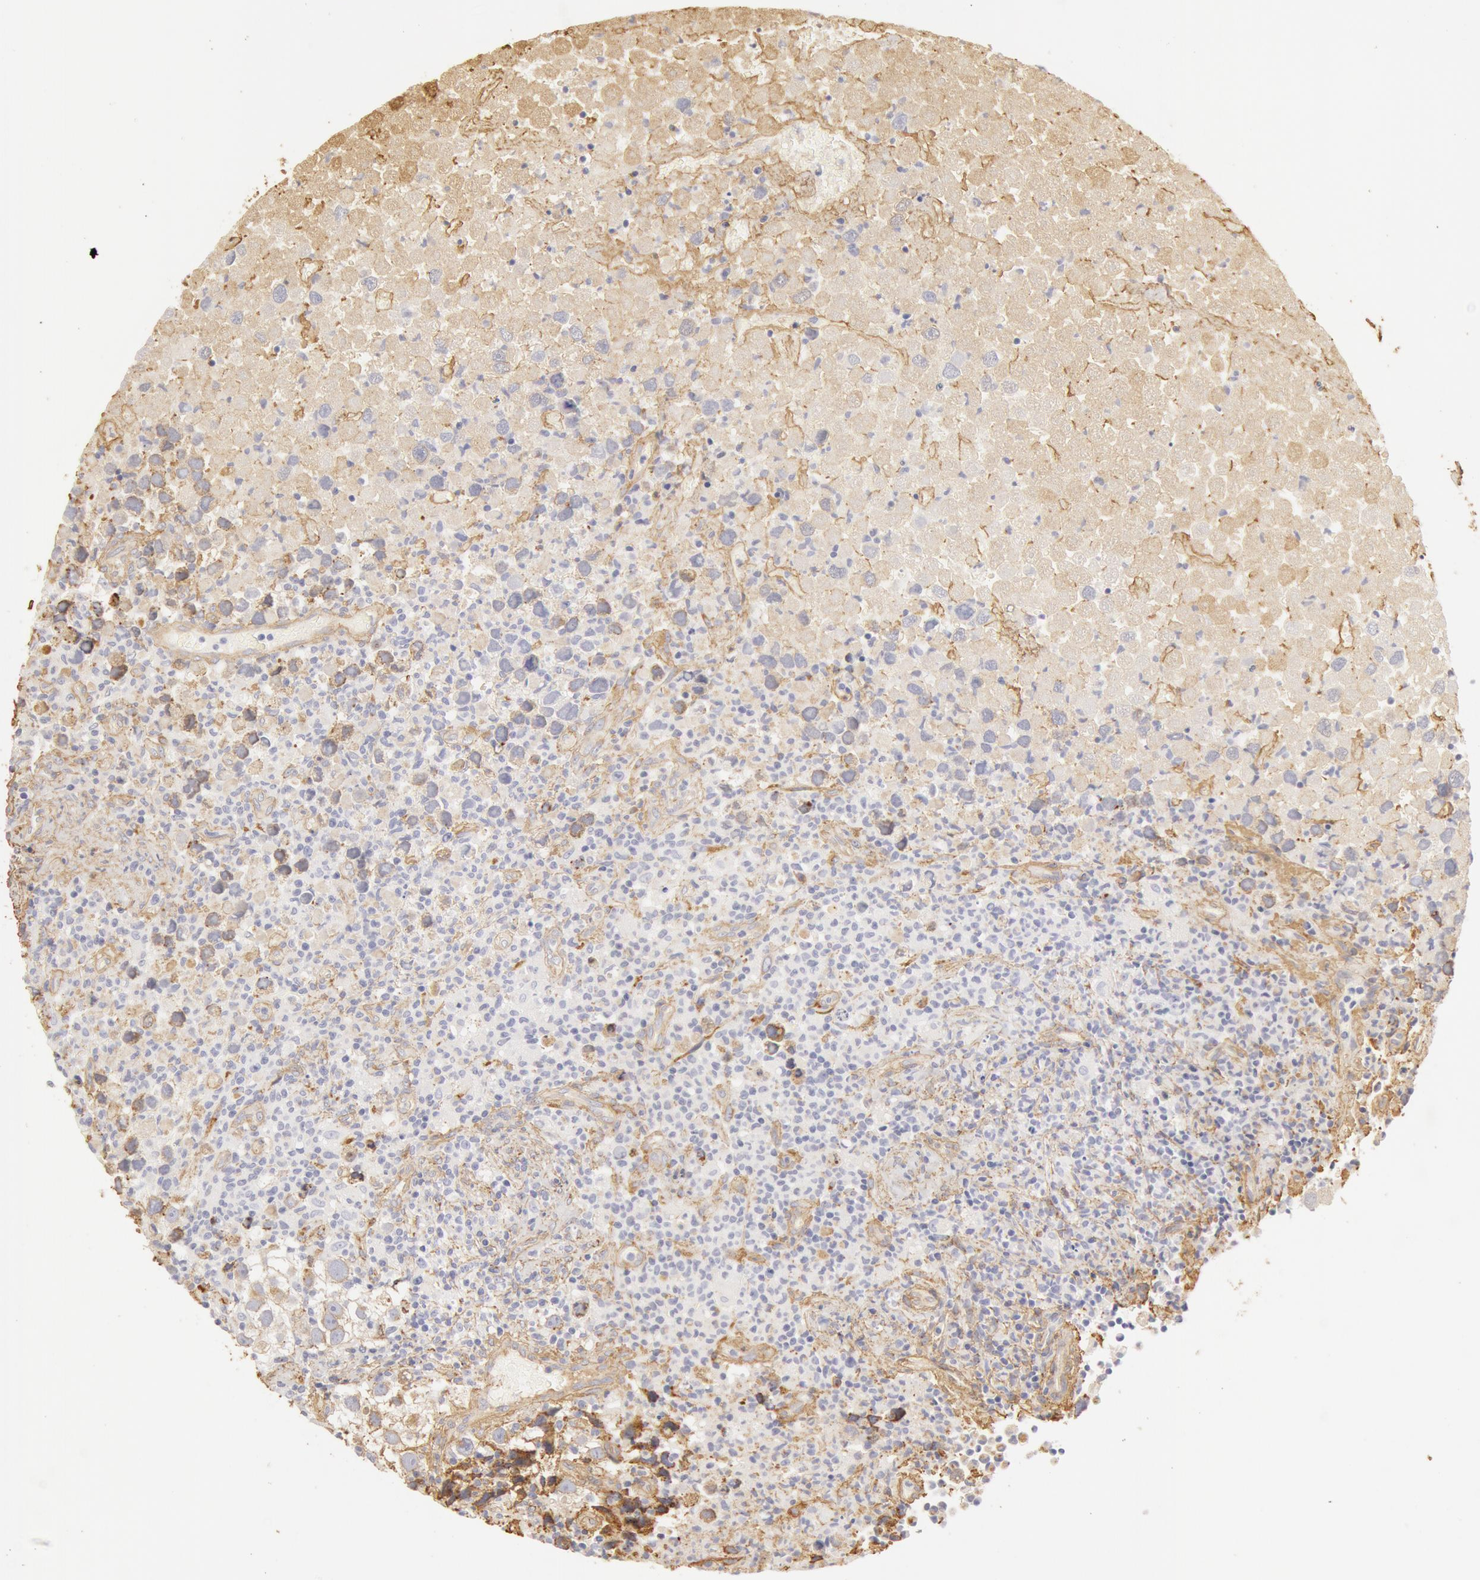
{"staining": {"intensity": "moderate", "quantity": "25%-75%", "location": "cytoplasmic/membranous"}, "tissue": "testis cancer", "cell_type": "Tumor cells", "image_type": "cancer", "snomed": [{"axis": "morphology", "description": "Seminoma, NOS"}, {"axis": "topography", "description": "Testis"}], "caption": "Protein staining exhibits moderate cytoplasmic/membranous staining in approximately 25%-75% of tumor cells in testis cancer. Immunohistochemistry stains the protein of interest in brown and the nuclei are stained blue.", "gene": "COL4A1", "patient": {"sex": "male", "age": 43}}